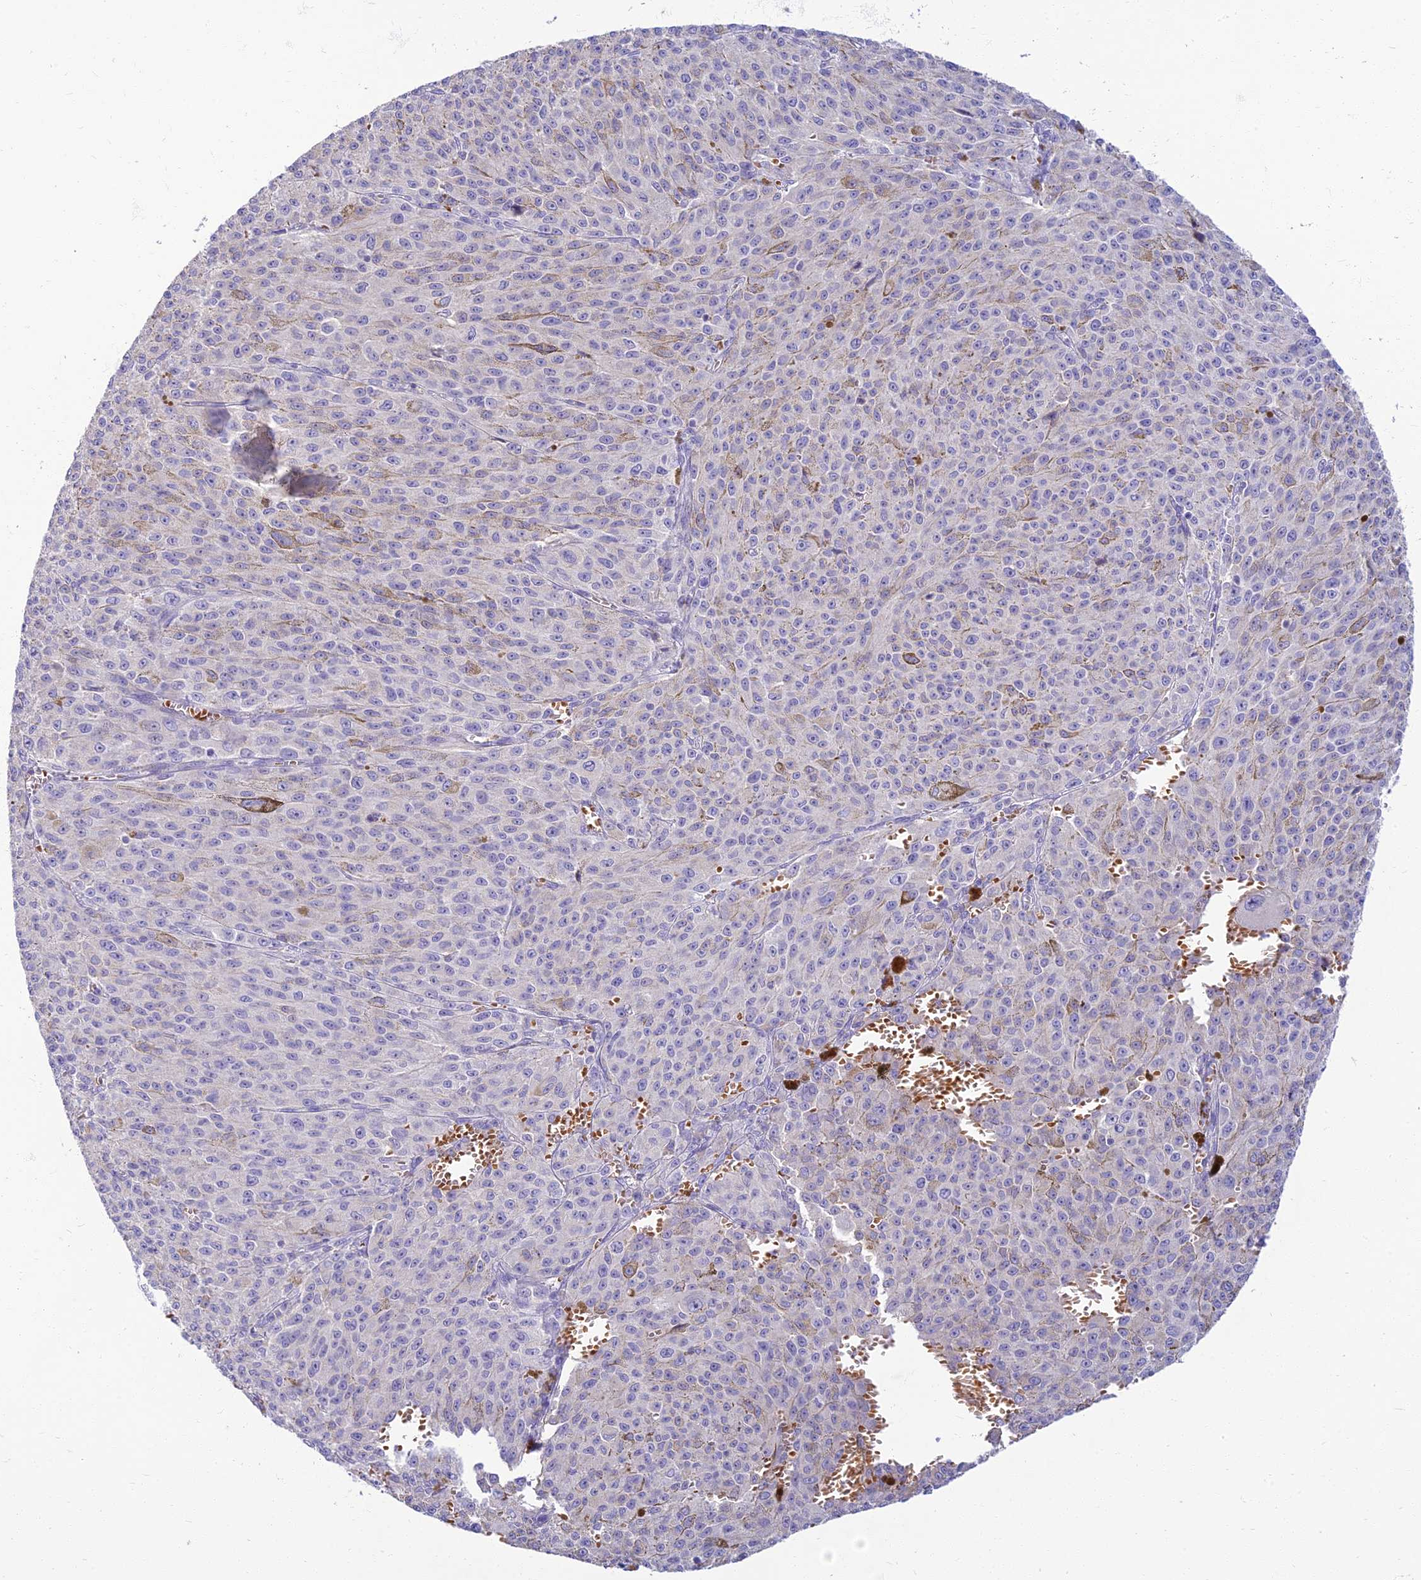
{"staining": {"intensity": "negative", "quantity": "none", "location": "none"}, "tissue": "melanoma", "cell_type": "Tumor cells", "image_type": "cancer", "snomed": [{"axis": "morphology", "description": "Malignant melanoma, NOS"}, {"axis": "topography", "description": "Skin"}], "caption": "Immunohistochemistry (IHC) of human malignant melanoma demonstrates no staining in tumor cells.", "gene": "CLIP4", "patient": {"sex": "female", "age": 52}}